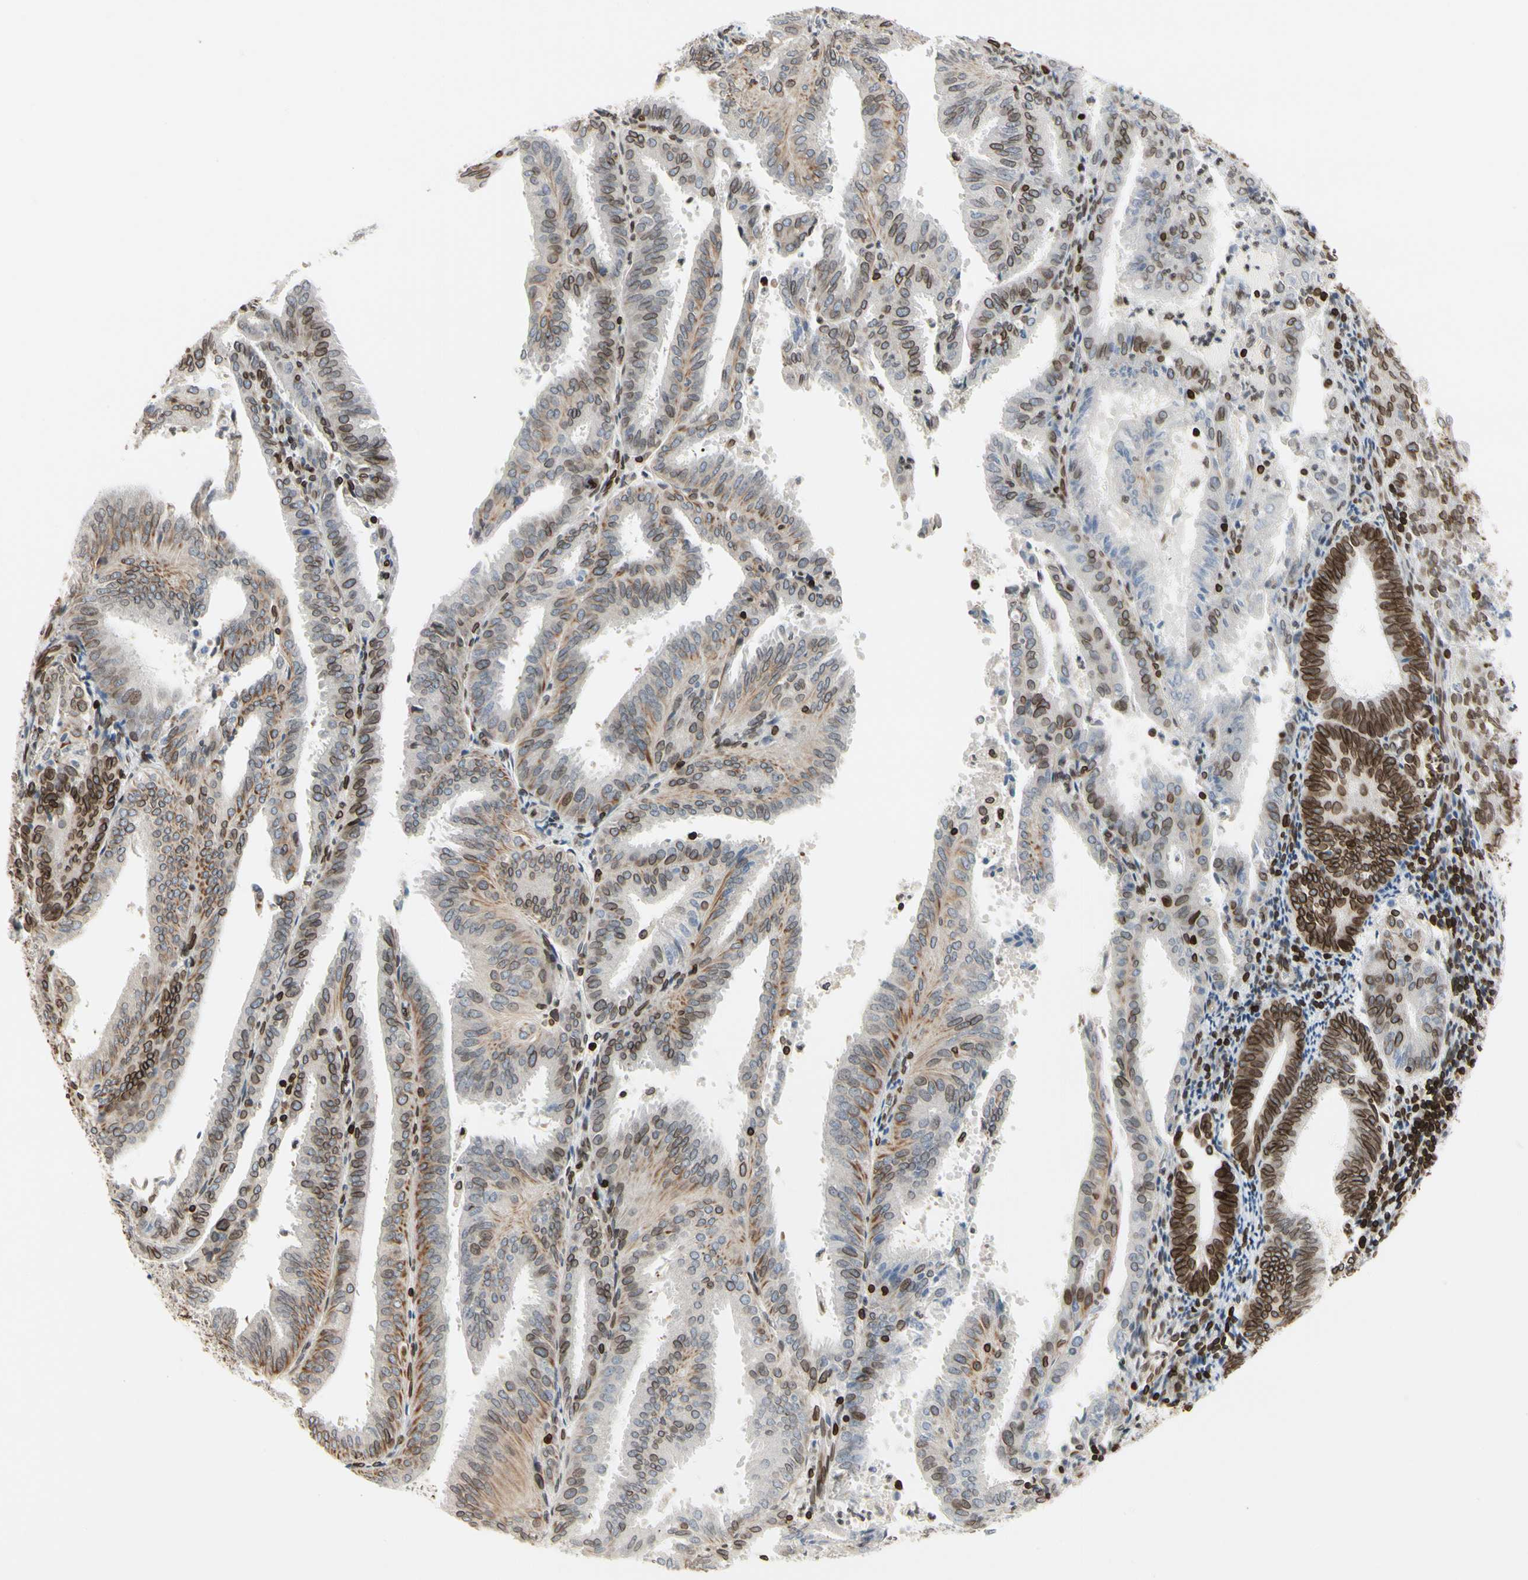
{"staining": {"intensity": "strong", "quantity": "25%-75%", "location": "cytoplasmic/membranous,nuclear"}, "tissue": "endometrial cancer", "cell_type": "Tumor cells", "image_type": "cancer", "snomed": [{"axis": "morphology", "description": "Adenocarcinoma, NOS"}, {"axis": "topography", "description": "Uterus"}], "caption": "Protein staining exhibits strong cytoplasmic/membranous and nuclear staining in about 25%-75% of tumor cells in adenocarcinoma (endometrial).", "gene": "TMPO", "patient": {"sex": "female", "age": 60}}